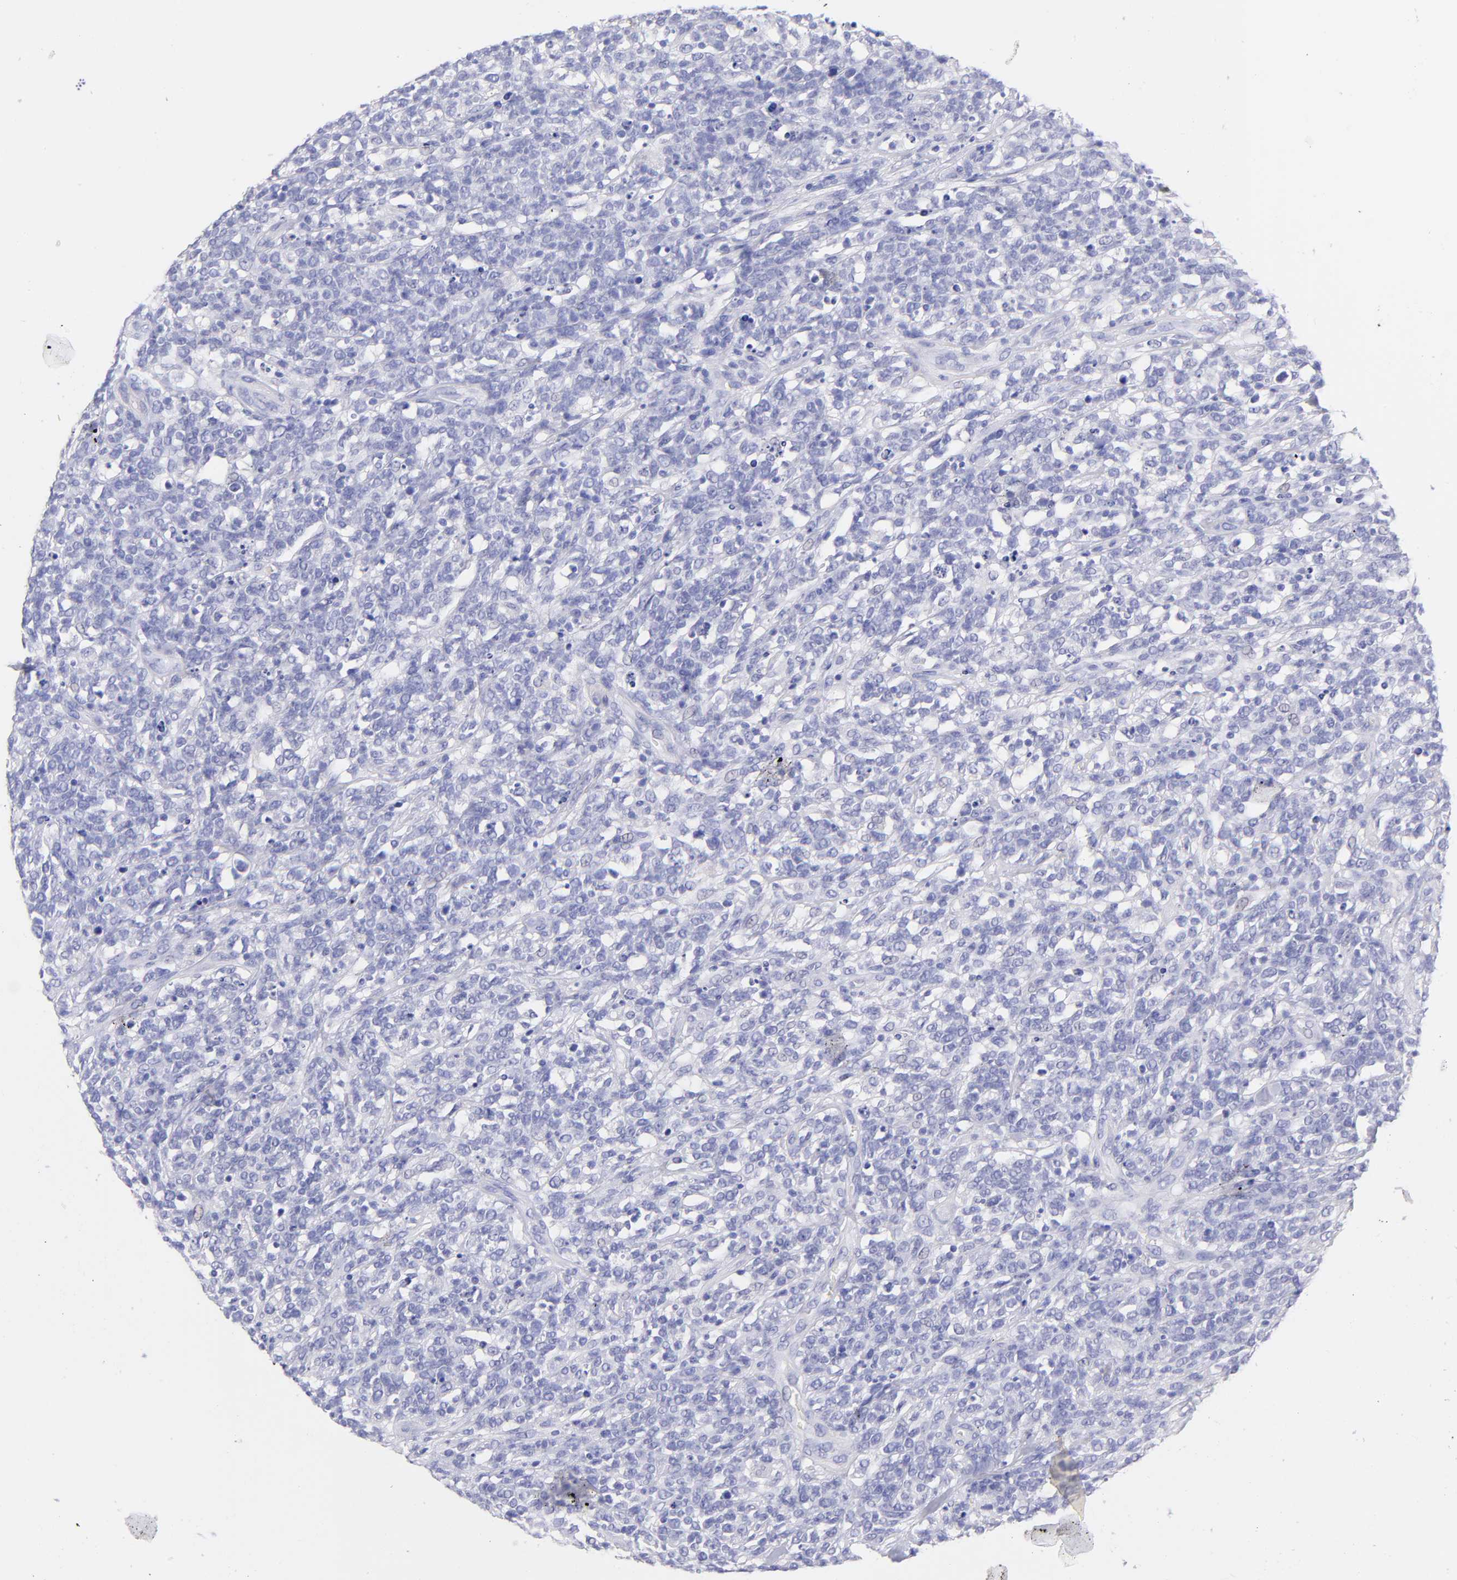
{"staining": {"intensity": "negative", "quantity": "none", "location": "none"}, "tissue": "lymphoma", "cell_type": "Tumor cells", "image_type": "cancer", "snomed": [{"axis": "morphology", "description": "Malignant lymphoma, non-Hodgkin's type, High grade"}, {"axis": "topography", "description": "Lymph node"}], "caption": "Image shows no significant protein staining in tumor cells of lymphoma.", "gene": "RAB3B", "patient": {"sex": "female", "age": 73}}